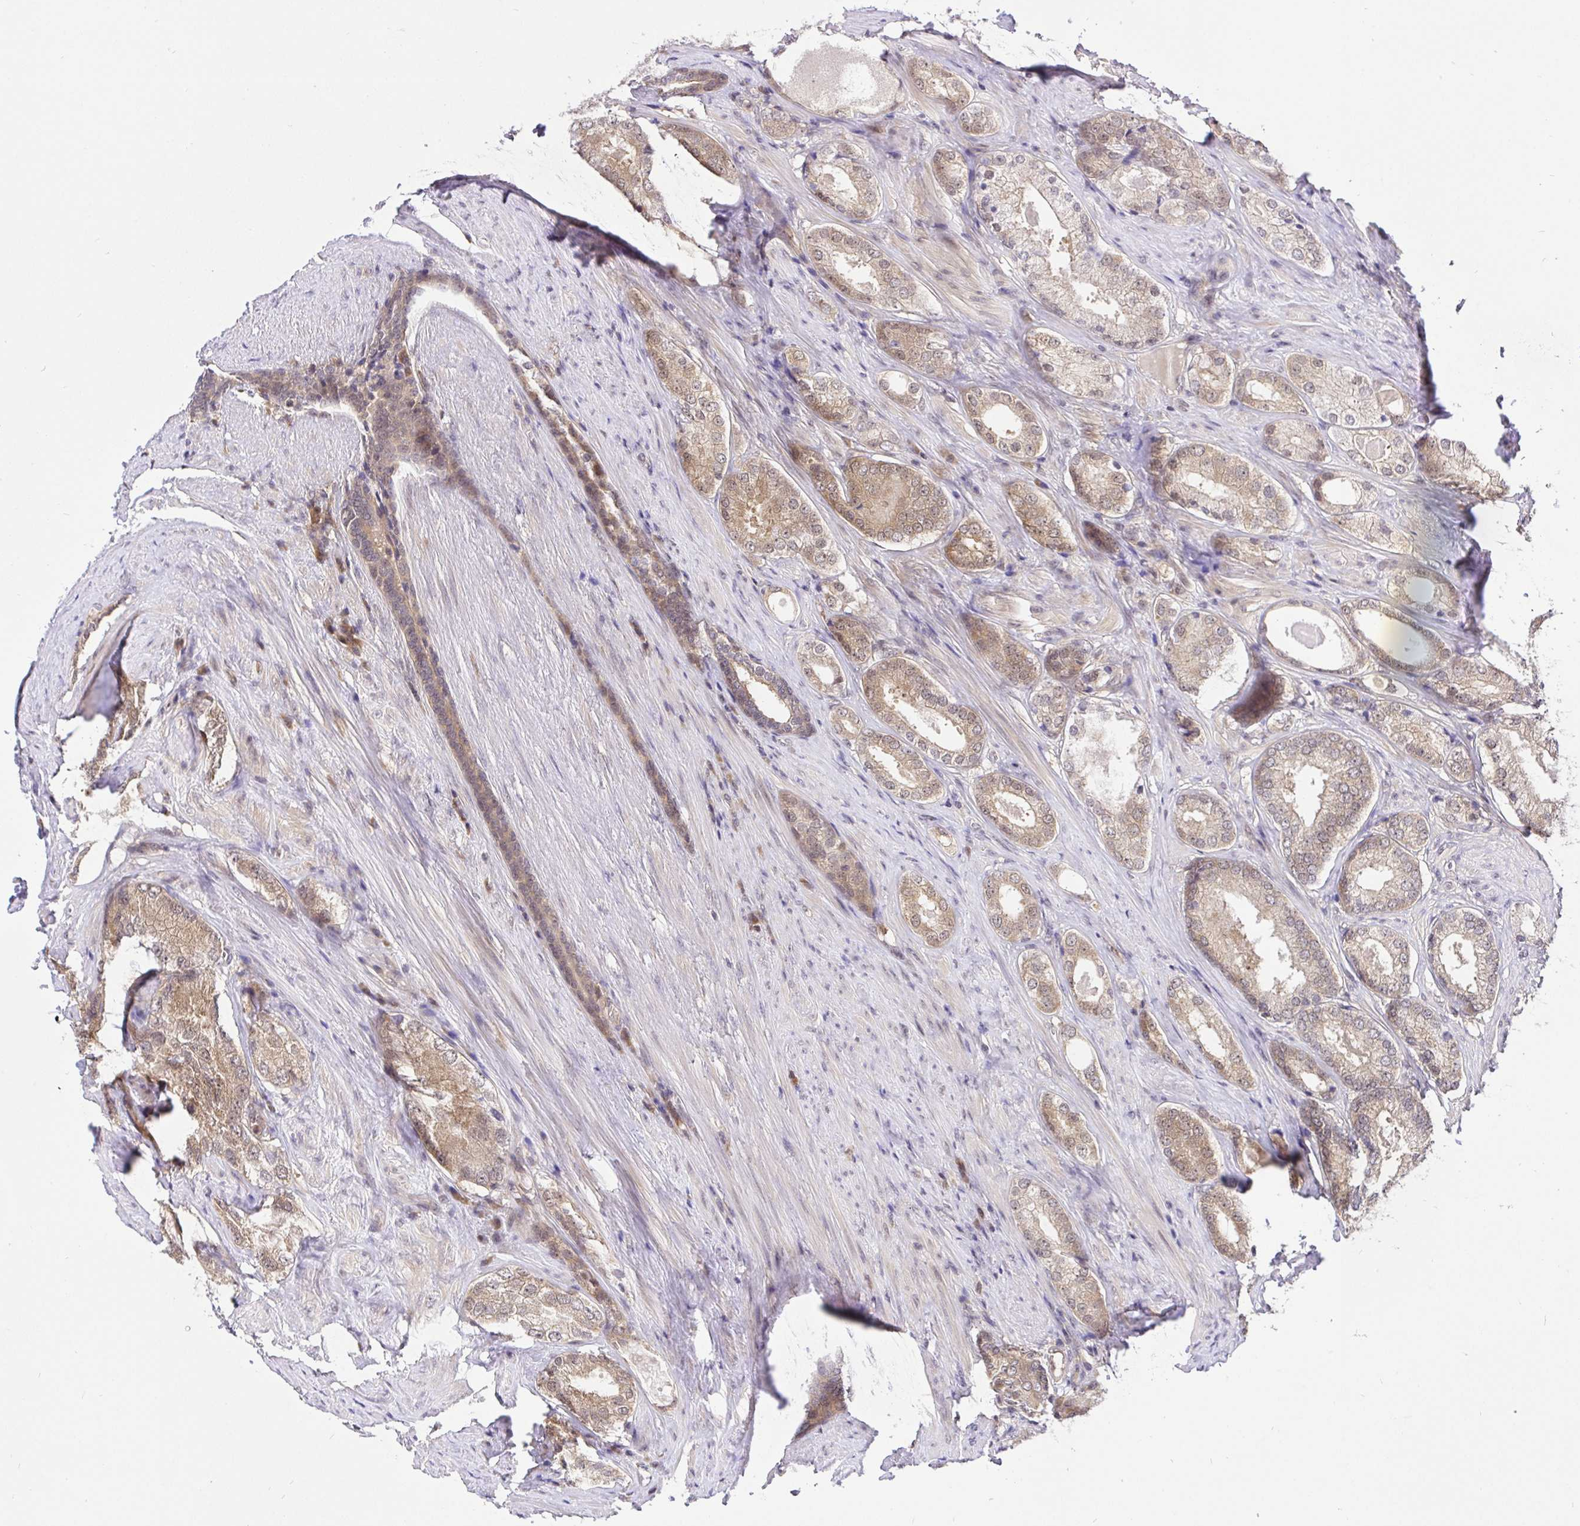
{"staining": {"intensity": "moderate", "quantity": ">75%", "location": "cytoplasmic/membranous"}, "tissue": "prostate cancer", "cell_type": "Tumor cells", "image_type": "cancer", "snomed": [{"axis": "morphology", "description": "Adenocarcinoma, NOS"}, {"axis": "morphology", "description": "Adenocarcinoma, Low grade"}, {"axis": "topography", "description": "Prostate"}], "caption": "Prostate cancer stained for a protein shows moderate cytoplasmic/membranous positivity in tumor cells.", "gene": "UBE2M", "patient": {"sex": "male", "age": 68}}